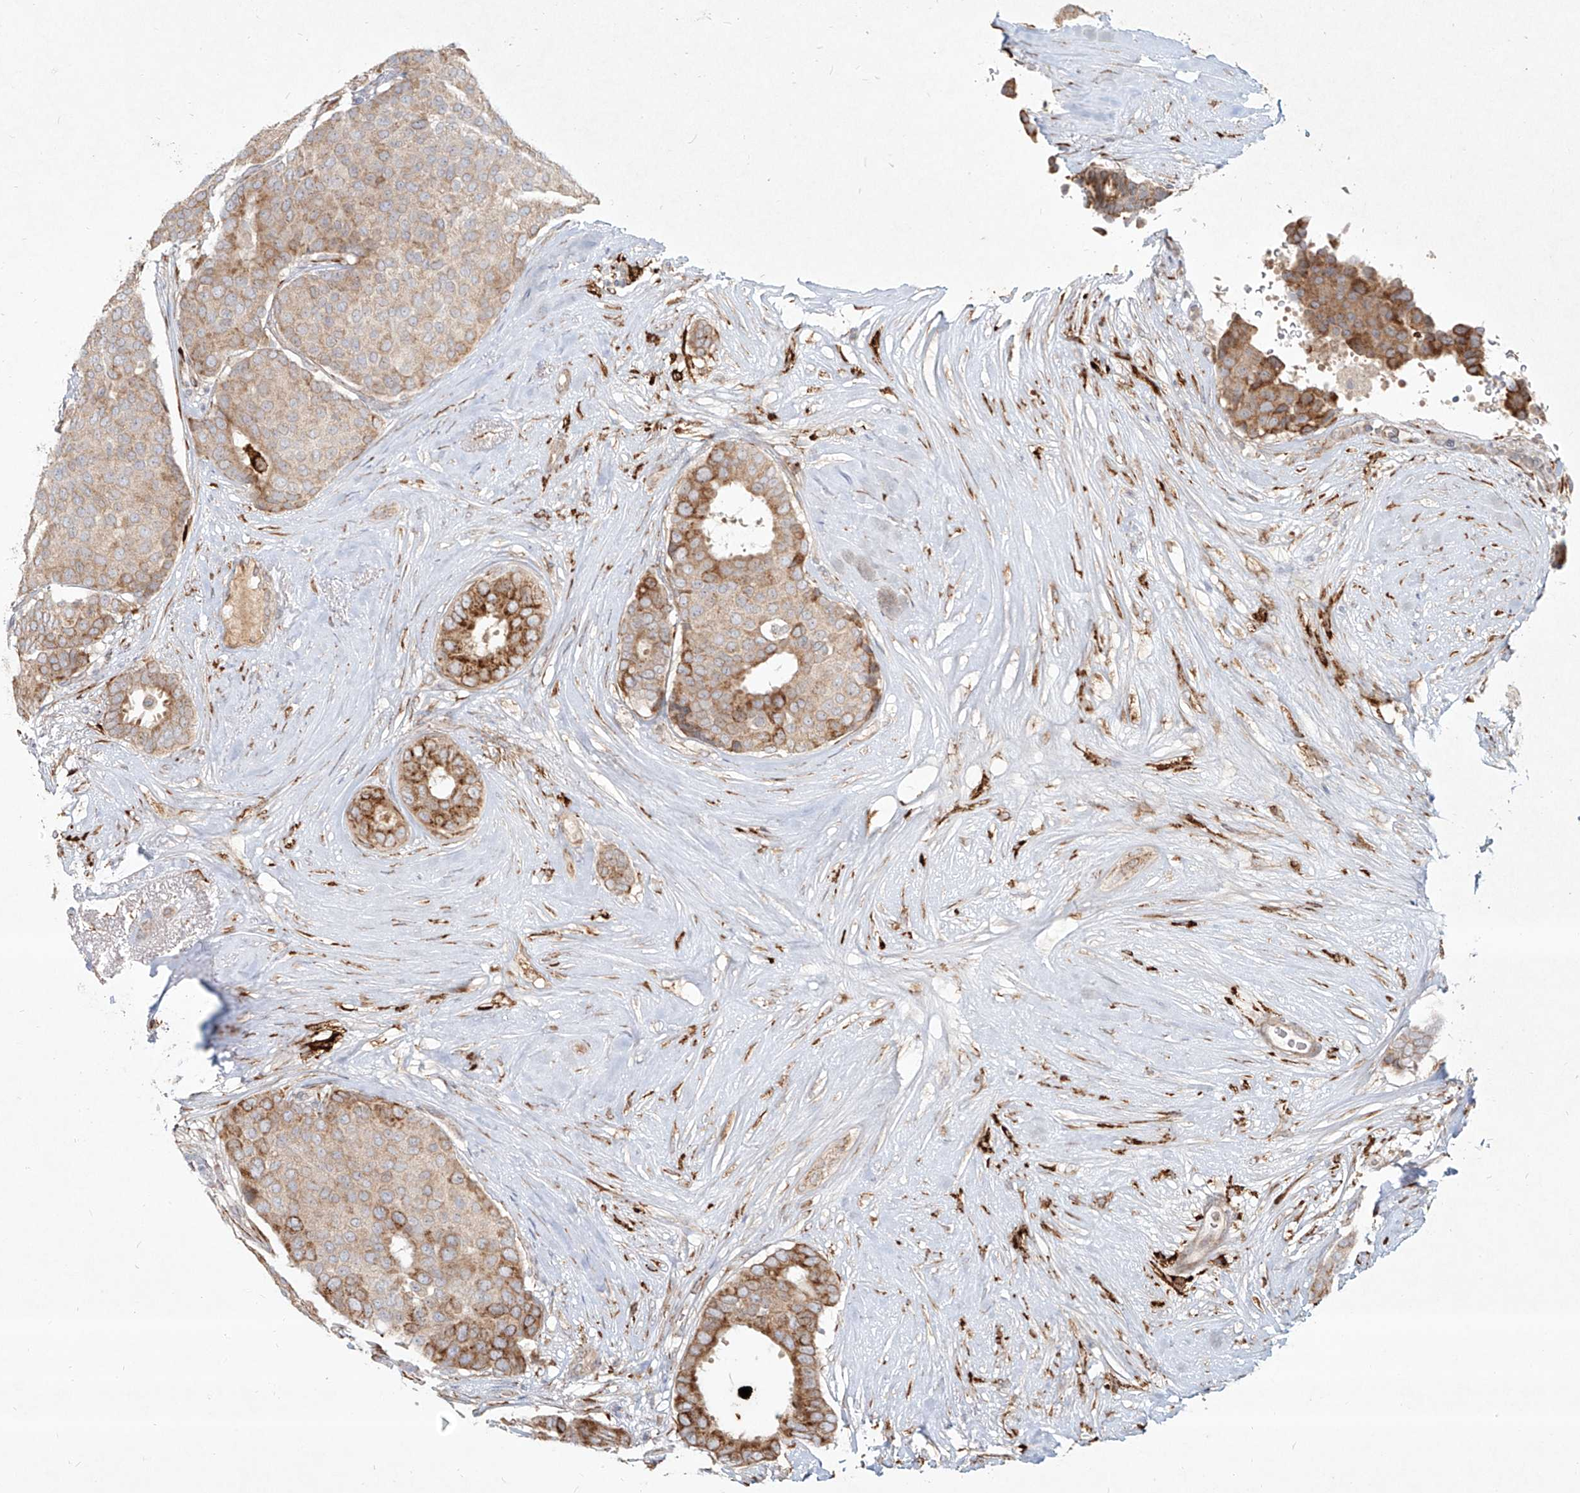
{"staining": {"intensity": "moderate", "quantity": ">75%", "location": "cytoplasmic/membranous"}, "tissue": "breast cancer", "cell_type": "Tumor cells", "image_type": "cancer", "snomed": [{"axis": "morphology", "description": "Duct carcinoma"}, {"axis": "topography", "description": "Breast"}], "caption": "The immunohistochemical stain highlights moderate cytoplasmic/membranous expression in tumor cells of invasive ductal carcinoma (breast) tissue.", "gene": "CD209", "patient": {"sex": "female", "age": 75}}